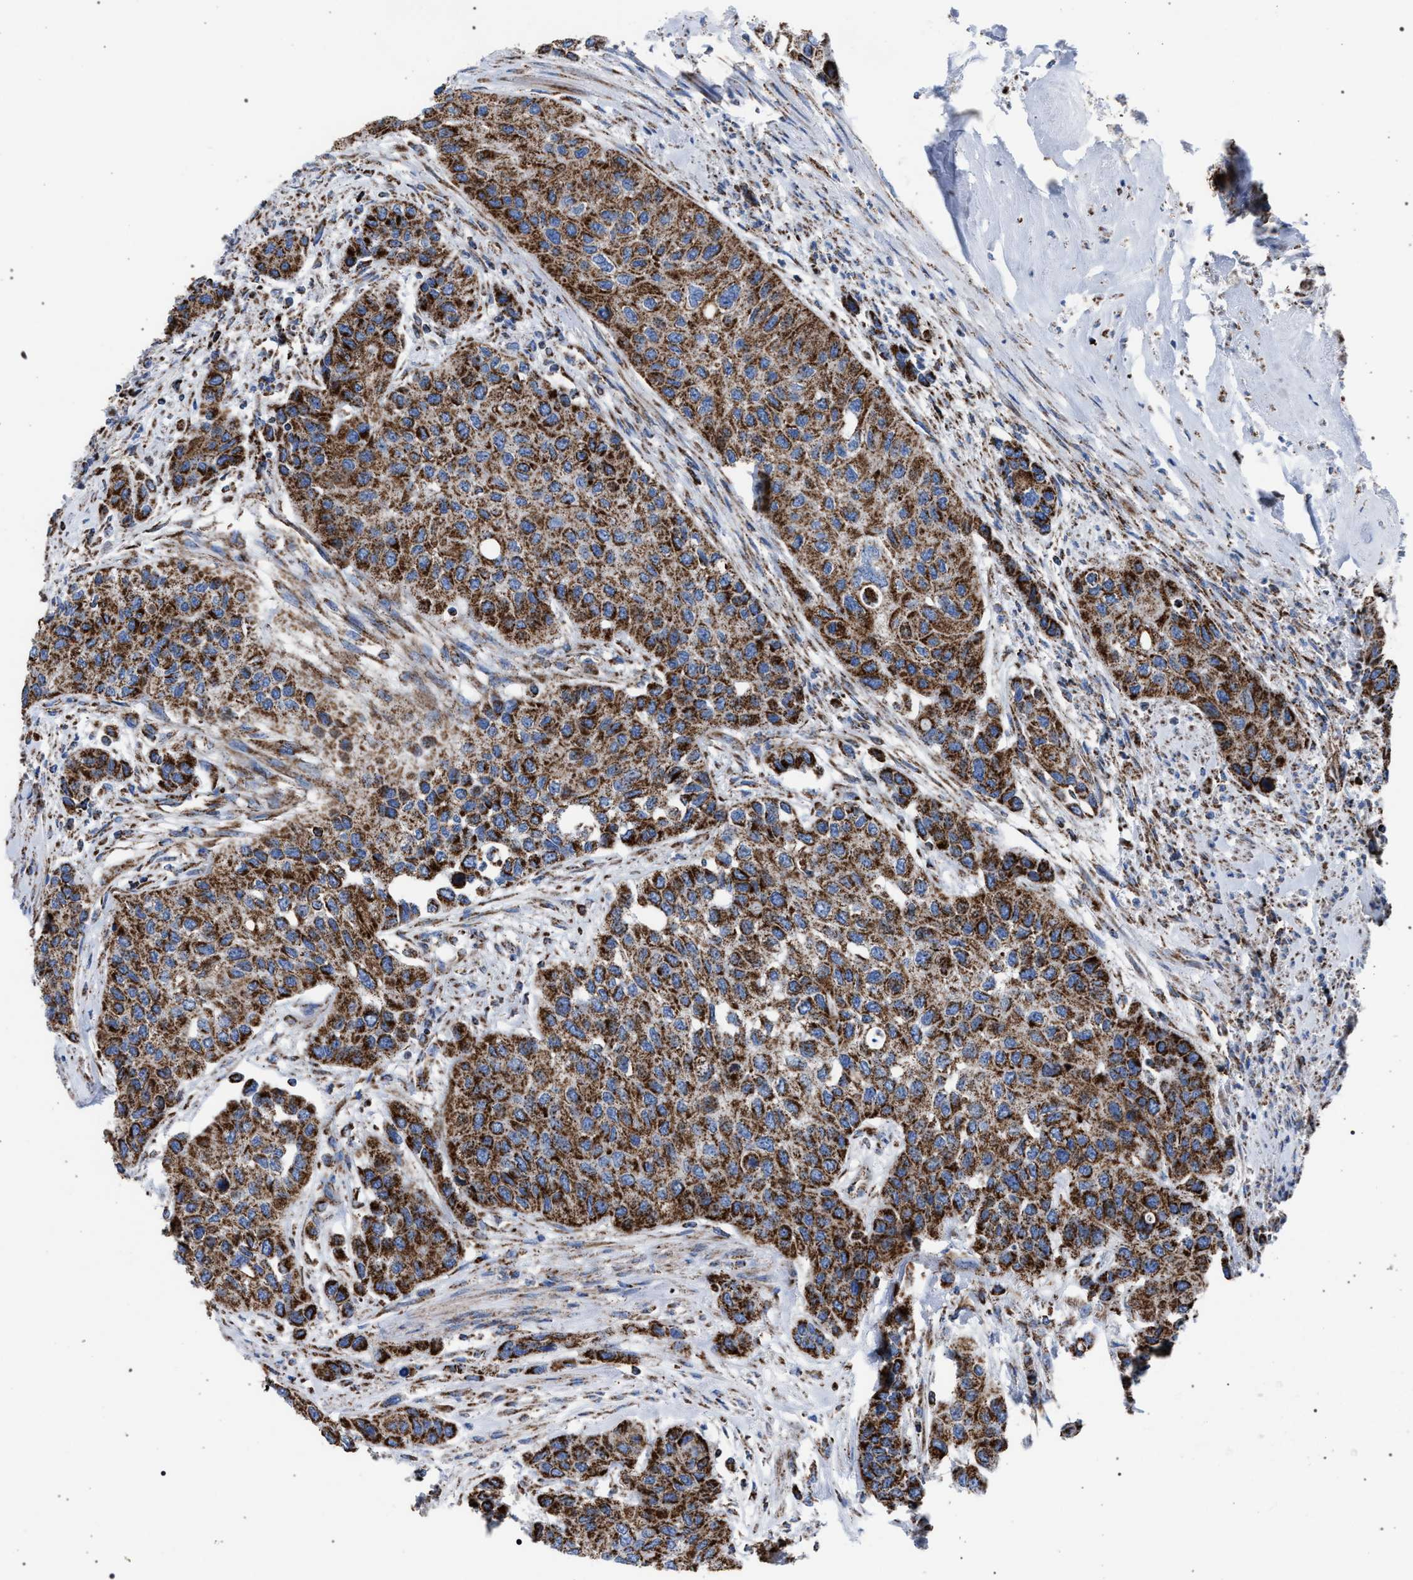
{"staining": {"intensity": "moderate", "quantity": ">75%", "location": "cytoplasmic/membranous"}, "tissue": "urothelial cancer", "cell_type": "Tumor cells", "image_type": "cancer", "snomed": [{"axis": "morphology", "description": "Urothelial carcinoma, High grade"}, {"axis": "topography", "description": "Urinary bladder"}], "caption": "Protein staining exhibits moderate cytoplasmic/membranous positivity in approximately >75% of tumor cells in high-grade urothelial carcinoma. (brown staining indicates protein expression, while blue staining denotes nuclei).", "gene": "VPS13A", "patient": {"sex": "female", "age": 56}}